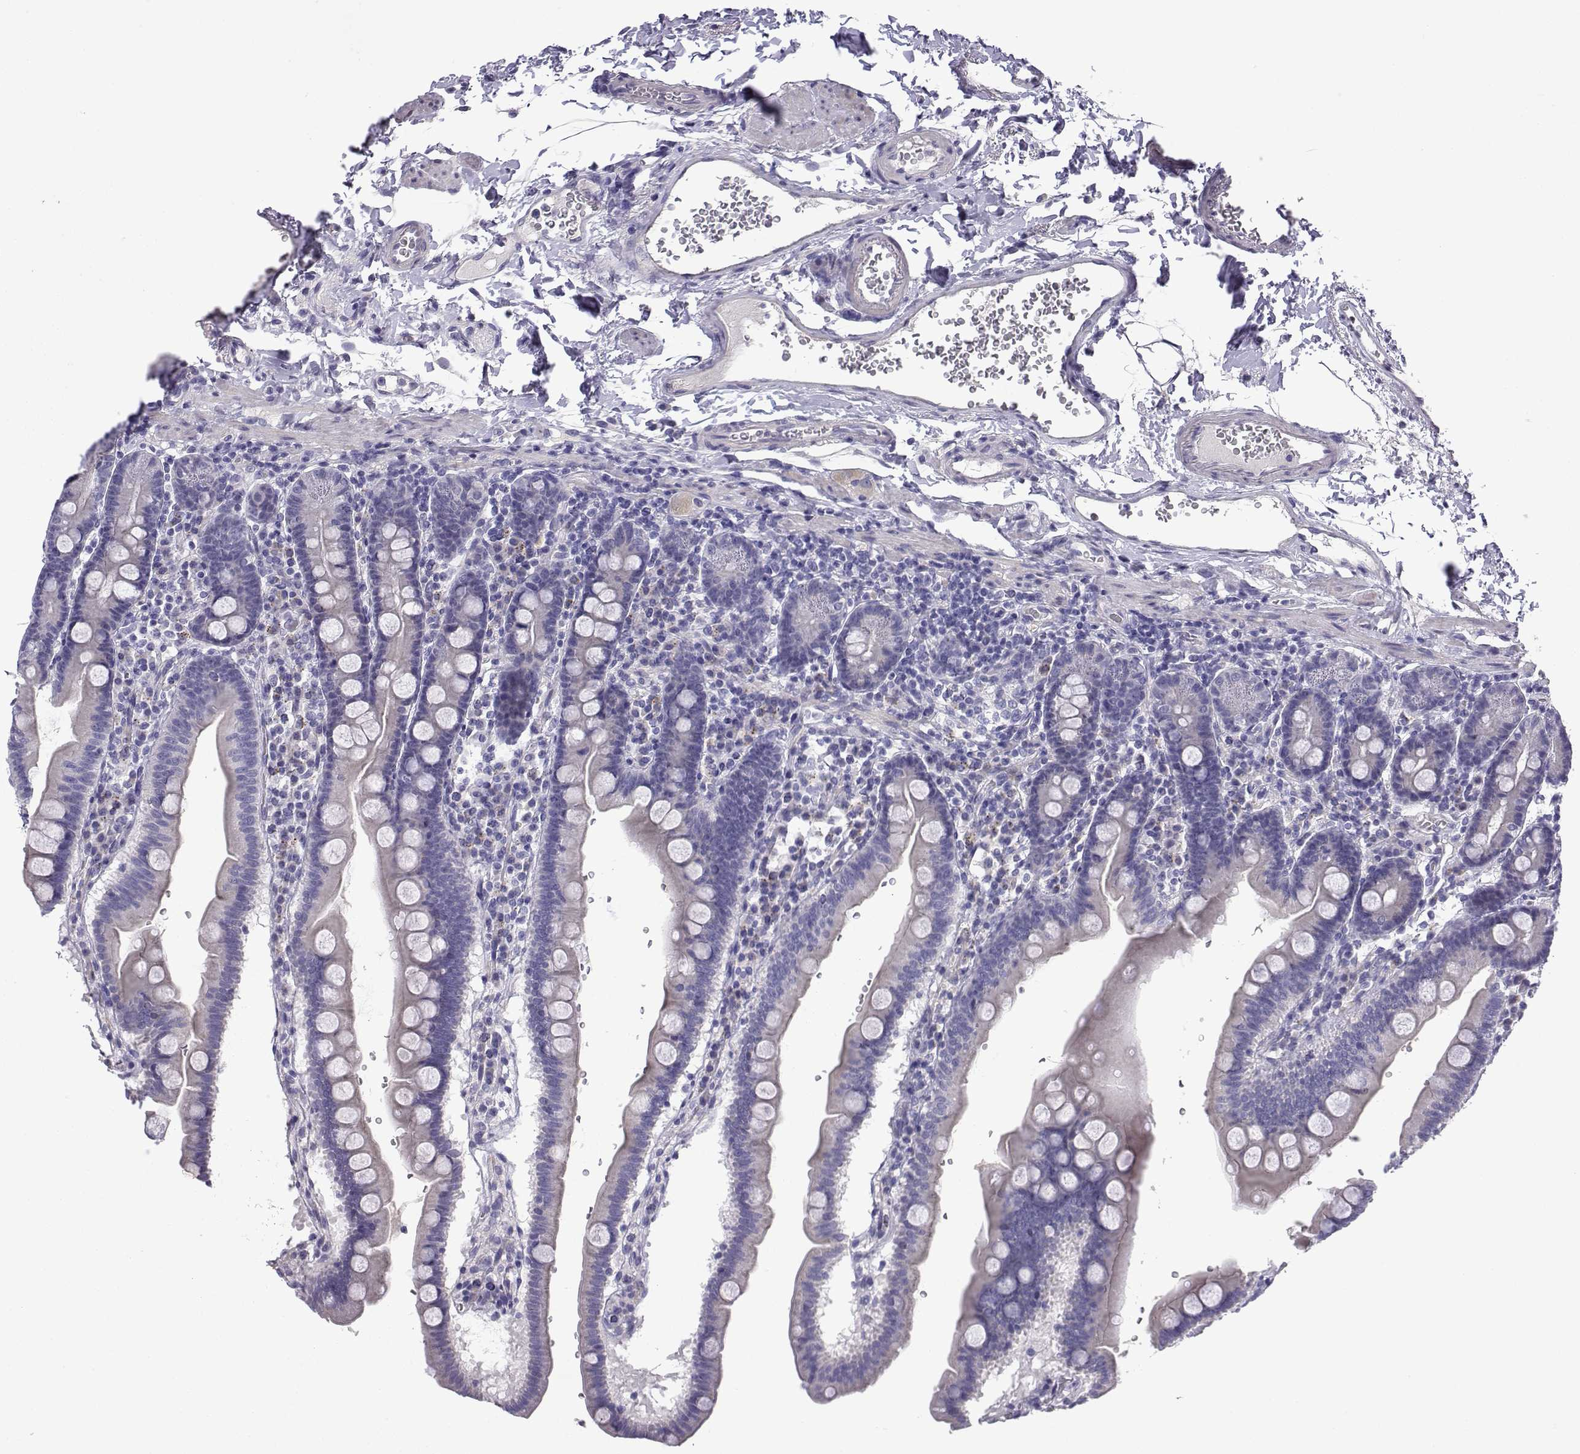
{"staining": {"intensity": "negative", "quantity": "none", "location": "none"}, "tissue": "duodenum", "cell_type": "Glandular cells", "image_type": "normal", "snomed": [{"axis": "morphology", "description": "Normal tissue, NOS"}, {"axis": "topography", "description": "Duodenum"}], "caption": "DAB (3,3'-diaminobenzidine) immunohistochemical staining of normal duodenum displays no significant staining in glandular cells. (Immunohistochemistry, brightfield microscopy, high magnification).", "gene": "SPACA7", "patient": {"sex": "male", "age": 59}}